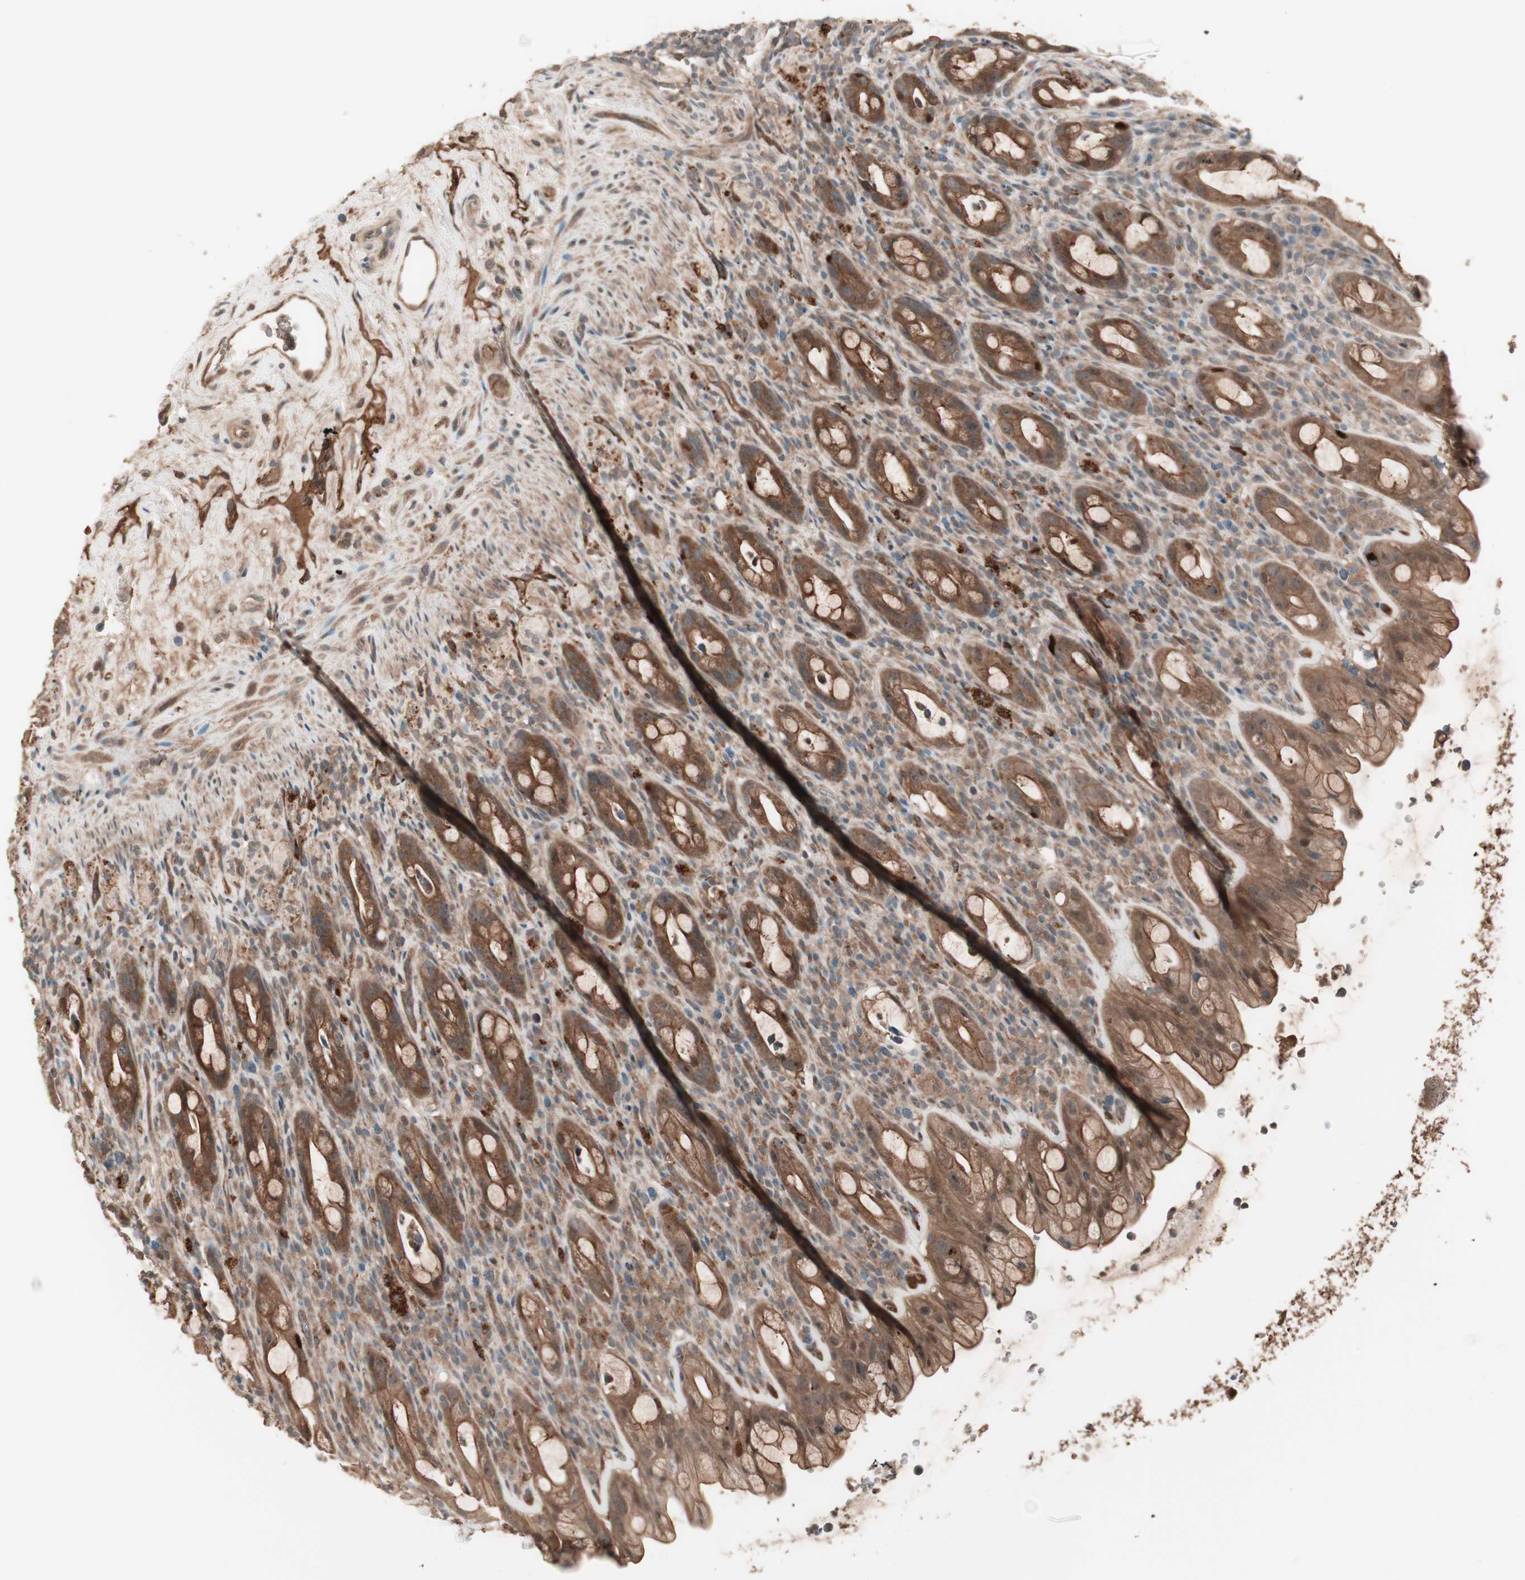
{"staining": {"intensity": "strong", "quantity": ">75%", "location": "cytoplasmic/membranous"}, "tissue": "rectum", "cell_type": "Glandular cells", "image_type": "normal", "snomed": [{"axis": "morphology", "description": "Normal tissue, NOS"}, {"axis": "topography", "description": "Rectum"}], "caption": "Rectum was stained to show a protein in brown. There is high levels of strong cytoplasmic/membranous expression in approximately >75% of glandular cells.", "gene": "TFPI", "patient": {"sex": "male", "age": 44}}